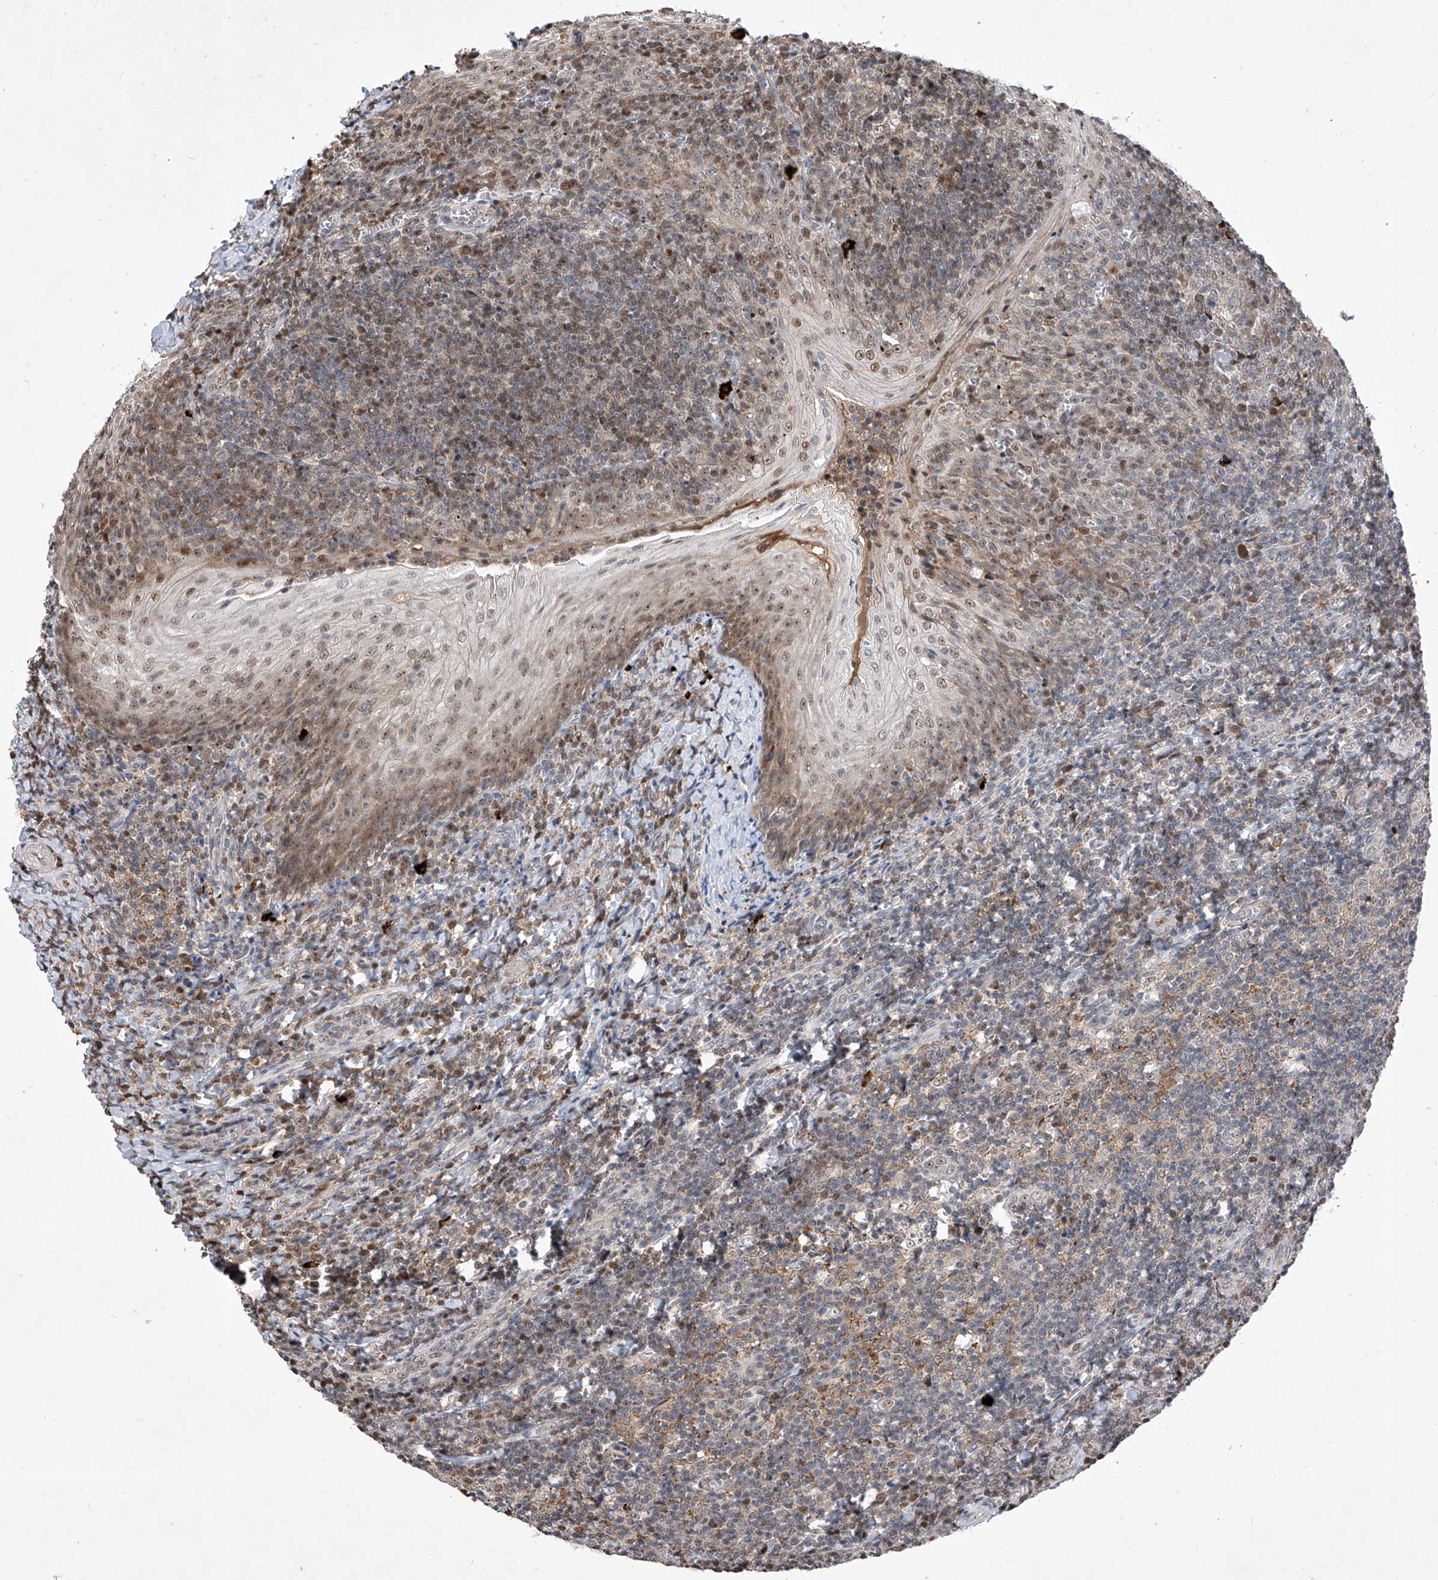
{"staining": {"intensity": "weak", "quantity": "<25%", "location": "nuclear"}, "tissue": "tonsil", "cell_type": "Germinal center cells", "image_type": "normal", "snomed": [{"axis": "morphology", "description": "Normal tissue, NOS"}, {"axis": "topography", "description": "Tonsil"}], "caption": "Immunohistochemistry (IHC) photomicrograph of benign human tonsil stained for a protein (brown), which exhibits no staining in germinal center cells. (Brightfield microscopy of DAB (3,3'-diaminobenzidine) immunohistochemistry (IHC) at high magnification).", "gene": "LGR4", "patient": {"sex": "male", "age": 27}}